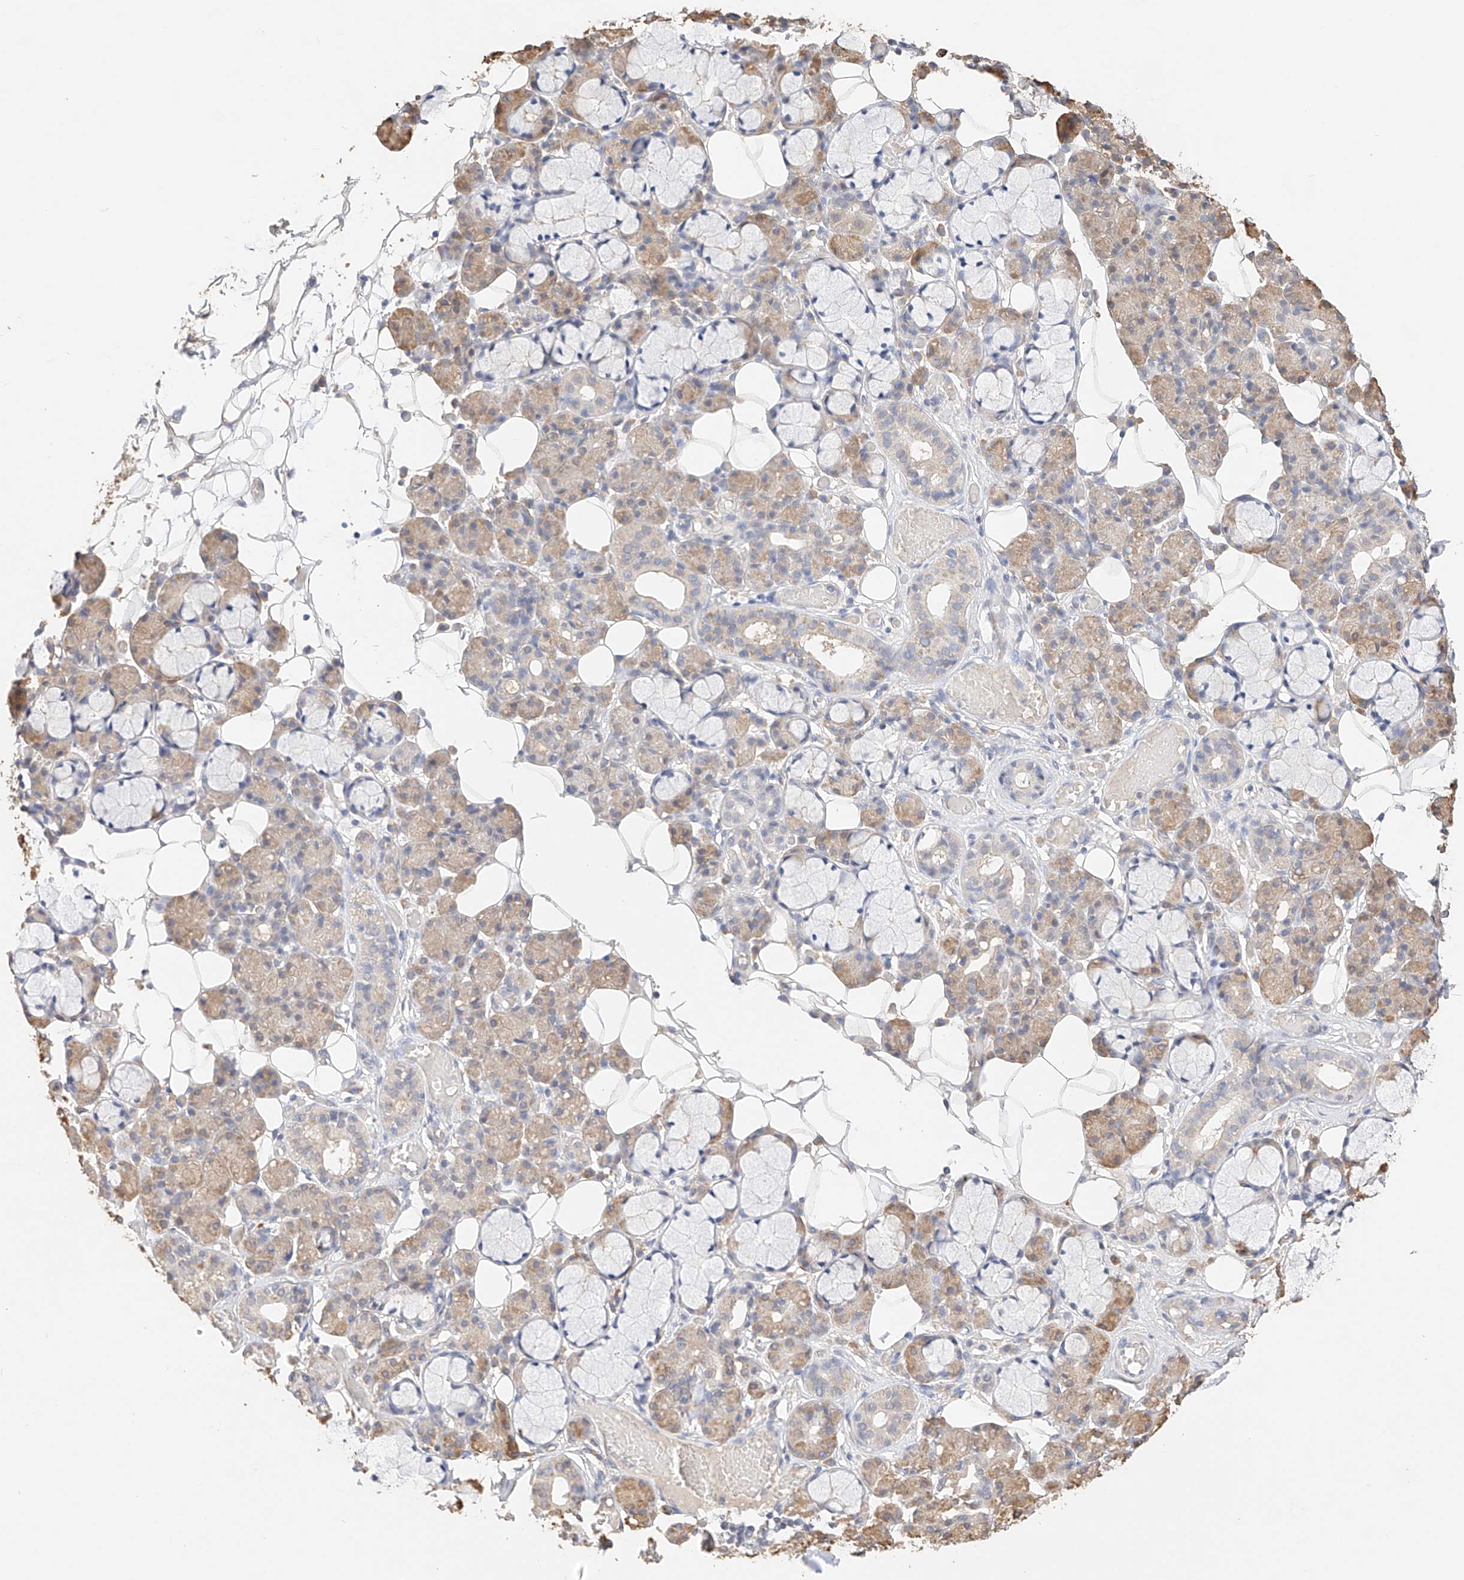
{"staining": {"intensity": "moderate", "quantity": "25%-75%", "location": "cytoplasmic/membranous"}, "tissue": "salivary gland", "cell_type": "Glandular cells", "image_type": "normal", "snomed": [{"axis": "morphology", "description": "Normal tissue, NOS"}, {"axis": "topography", "description": "Salivary gland"}], "caption": "DAB (3,3'-diaminobenzidine) immunohistochemical staining of unremarkable human salivary gland demonstrates moderate cytoplasmic/membranous protein positivity in approximately 25%-75% of glandular cells. Using DAB (3,3'-diaminobenzidine) (brown) and hematoxylin (blue) stains, captured at high magnification using brightfield microscopy.", "gene": "IL22RA2", "patient": {"sex": "male", "age": 63}}